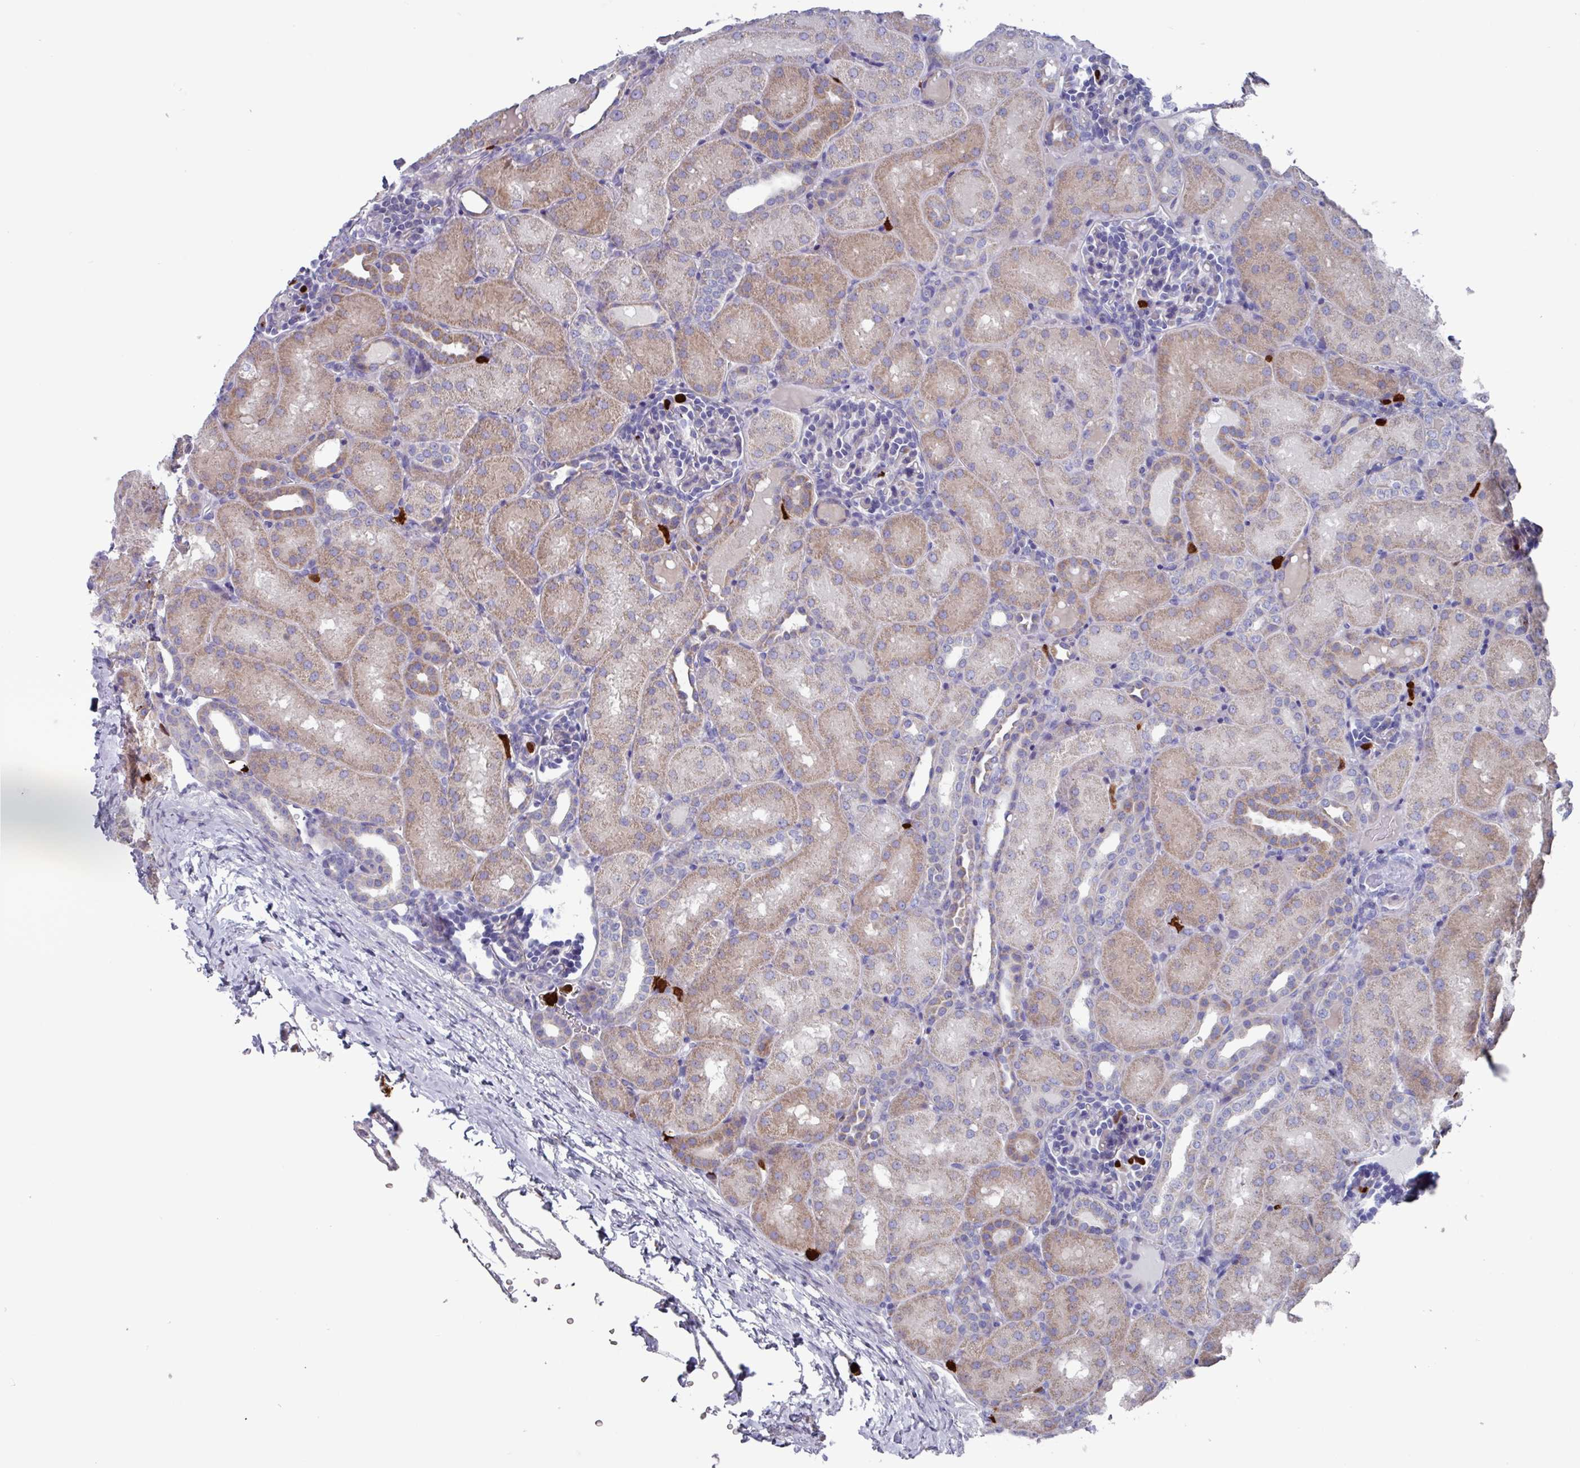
{"staining": {"intensity": "negative", "quantity": "none", "location": "none"}, "tissue": "kidney", "cell_type": "Cells in glomeruli", "image_type": "normal", "snomed": [{"axis": "morphology", "description": "Normal tissue, NOS"}, {"axis": "topography", "description": "Kidney"}], "caption": "Cells in glomeruli show no significant staining in benign kidney.", "gene": "UQCC2", "patient": {"sex": "male", "age": 1}}